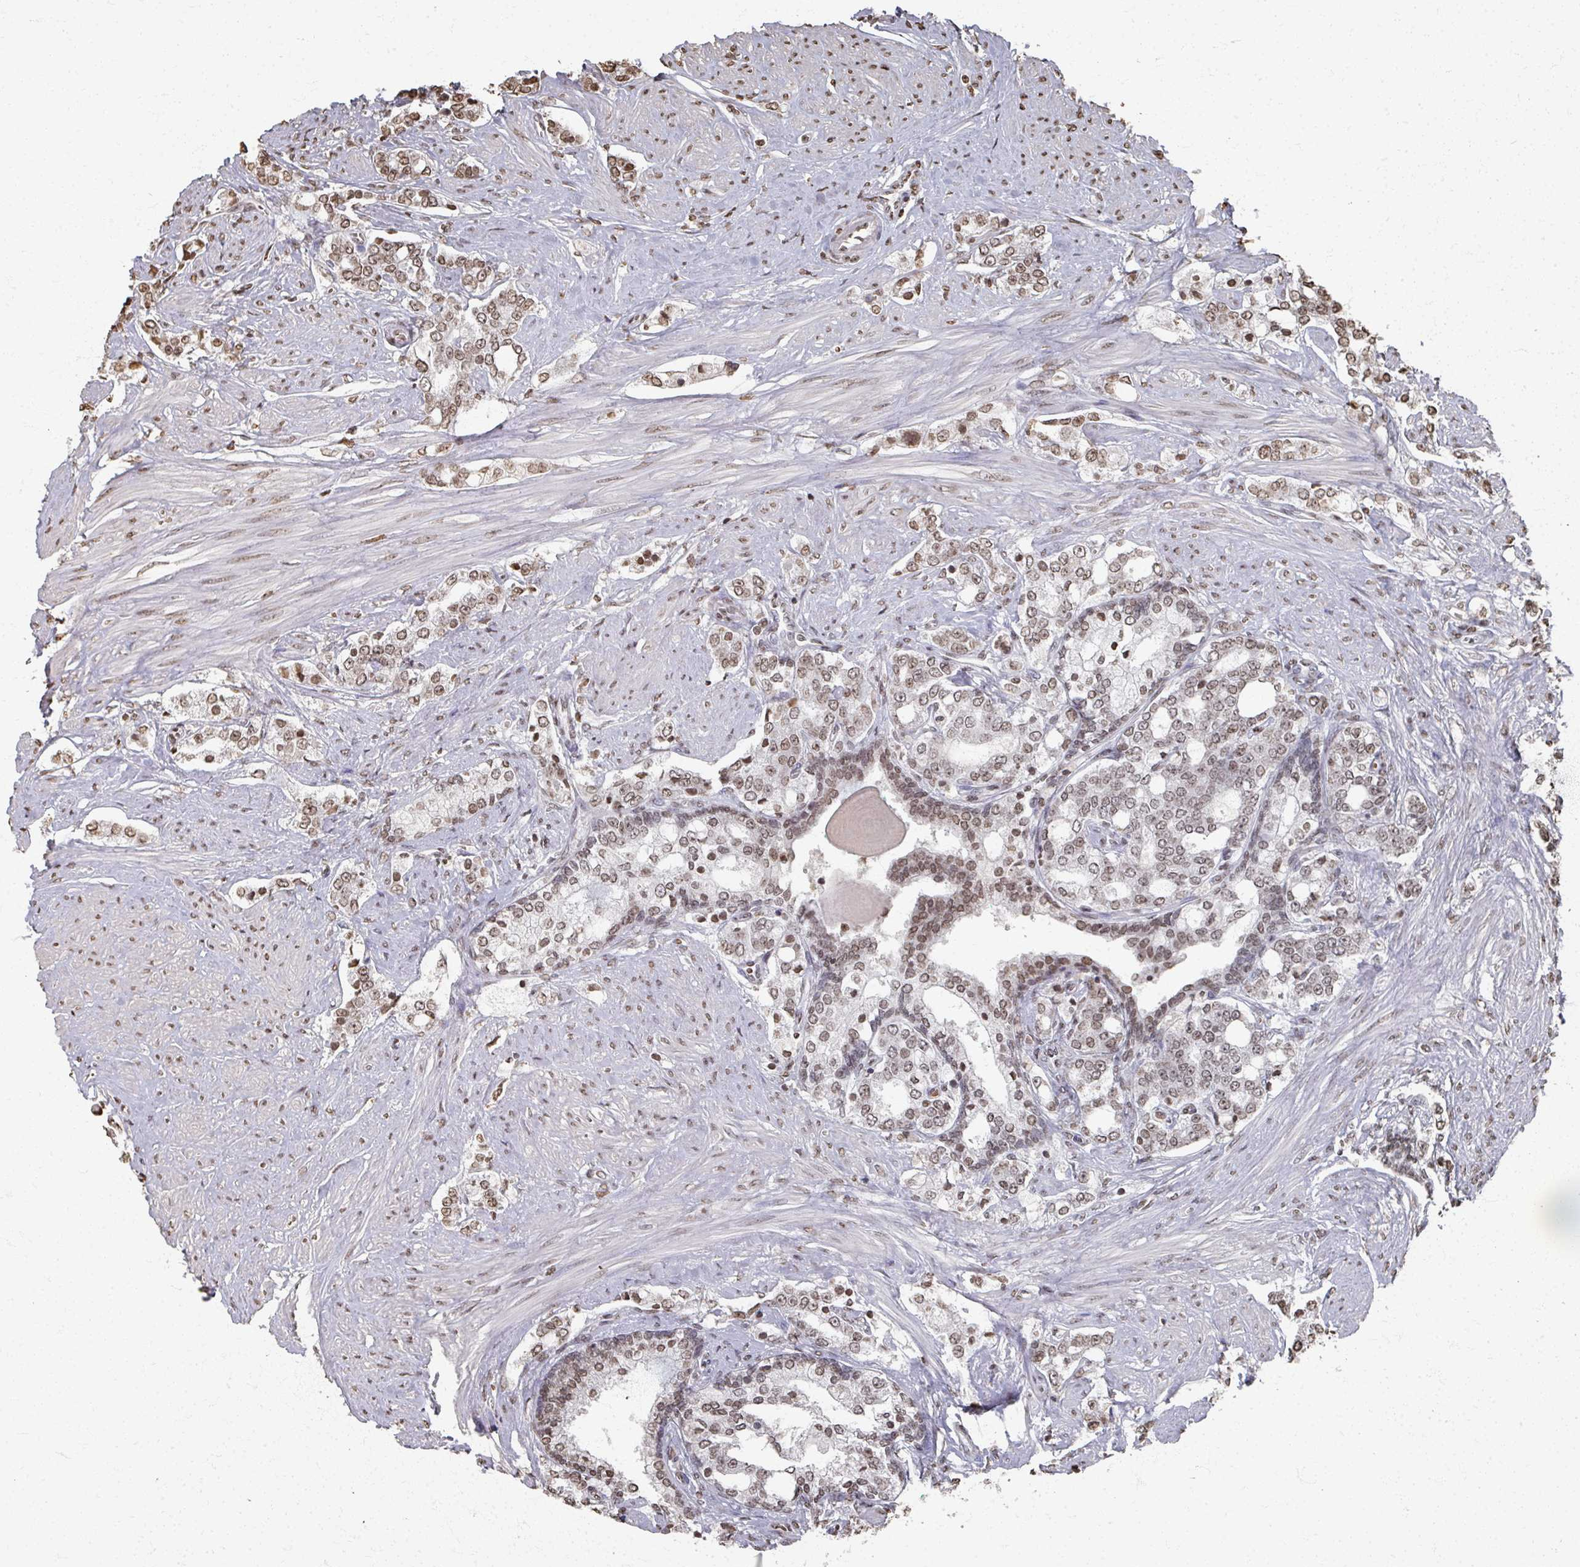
{"staining": {"intensity": "moderate", "quantity": ">75%", "location": "nuclear"}, "tissue": "prostate cancer", "cell_type": "Tumor cells", "image_type": "cancer", "snomed": [{"axis": "morphology", "description": "Adenocarcinoma, High grade"}, {"axis": "topography", "description": "Prostate"}], "caption": "A brown stain highlights moderate nuclear positivity of a protein in adenocarcinoma (high-grade) (prostate) tumor cells.", "gene": "DCUN1D5", "patient": {"sex": "male", "age": 64}}